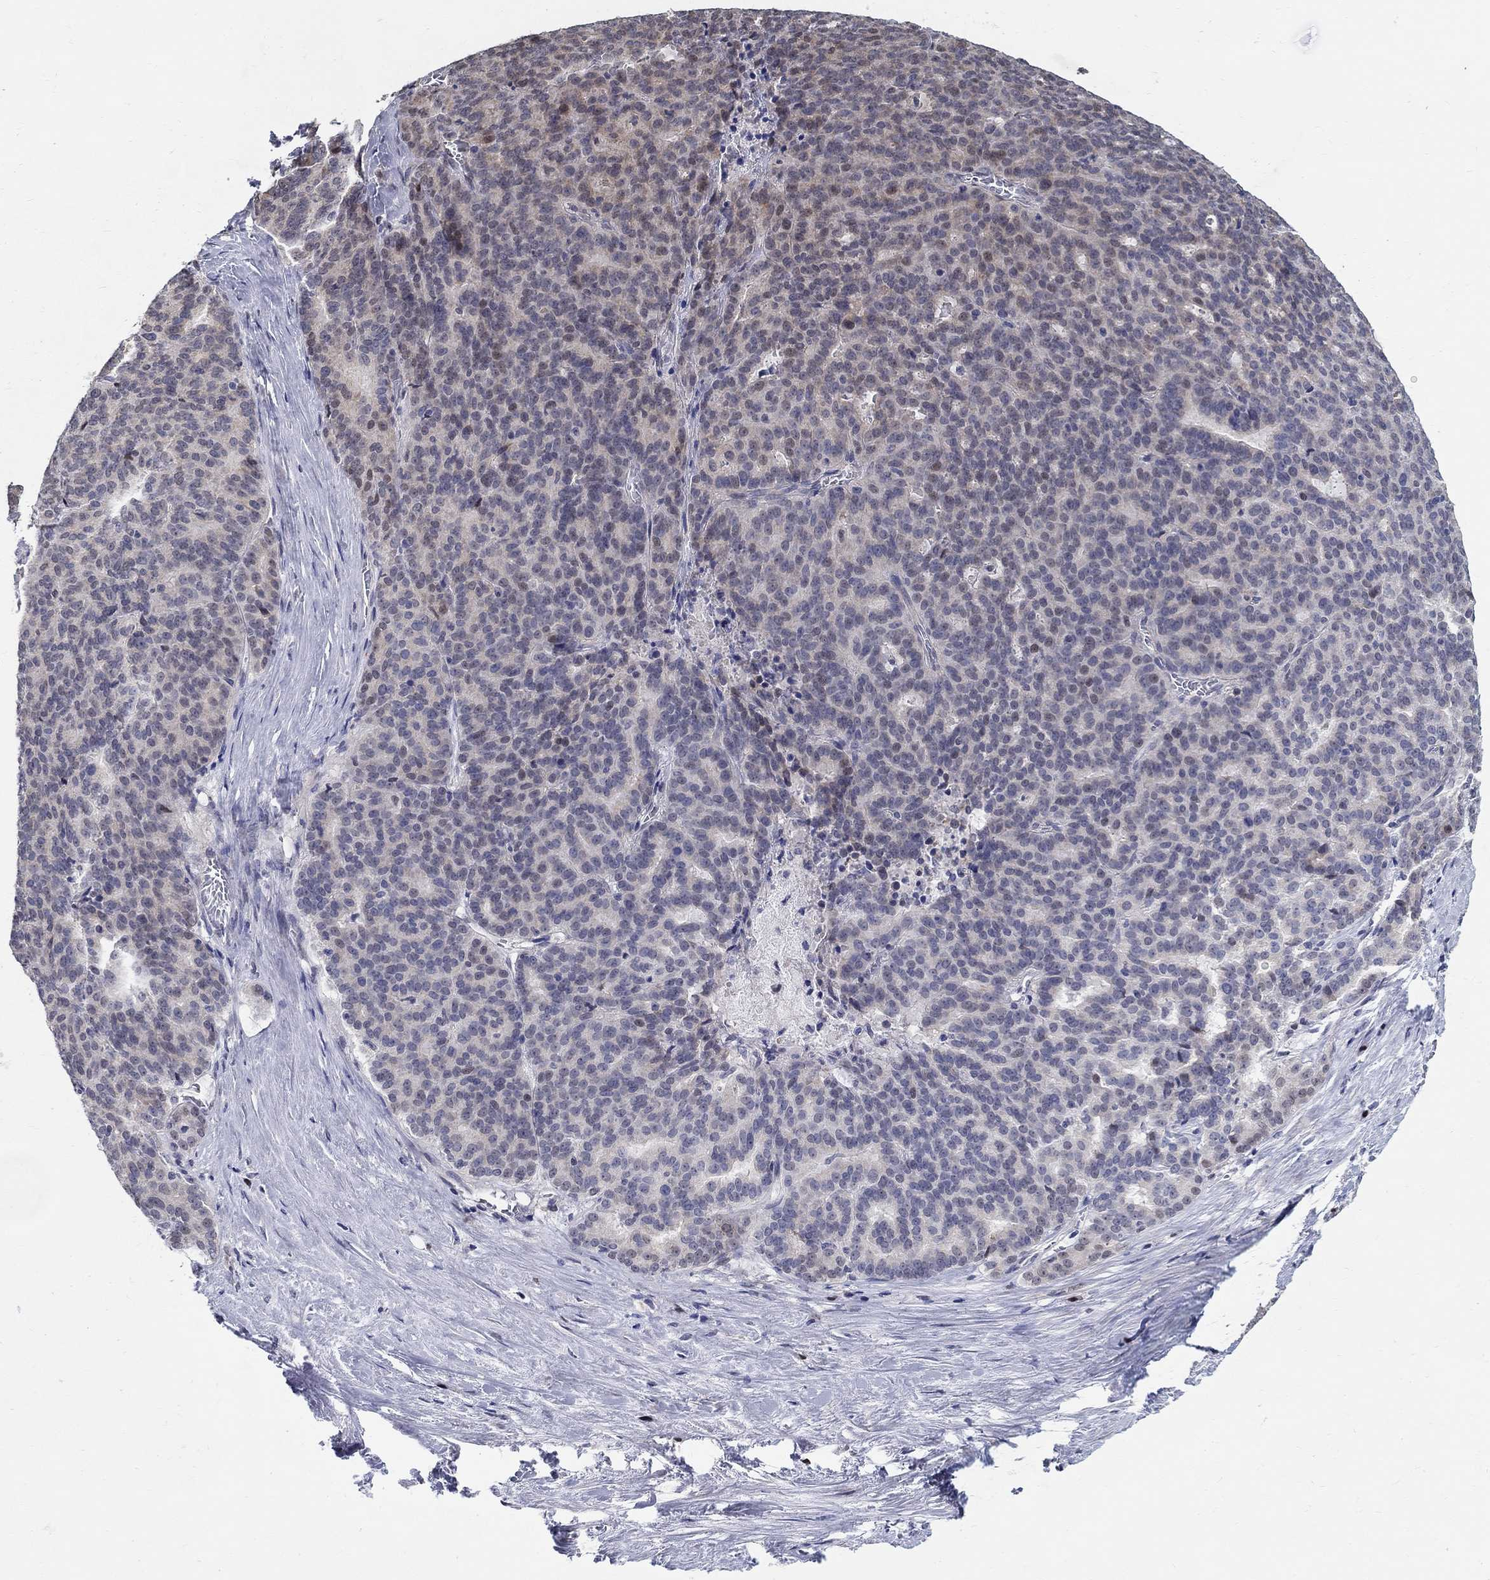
{"staining": {"intensity": "weak", "quantity": "<25%", "location": "cytoplasmic/membranous"}, "tissue": "liver cancer", "cell_type": "Tumor cells", "image_type": "cancer", "snomed": [{"axis": "morphology", "description": "Cholangiocarcinoma"}, {"axis": "topography", "description": "Liver"}], "caption": "Human liver cholangiocarcinoma stained for a protein using immunohistochemistry (IHC) displays no expression in tumor cells.", "gene": "C16orf46", "patient": {"sex": "female", "age": 47}}